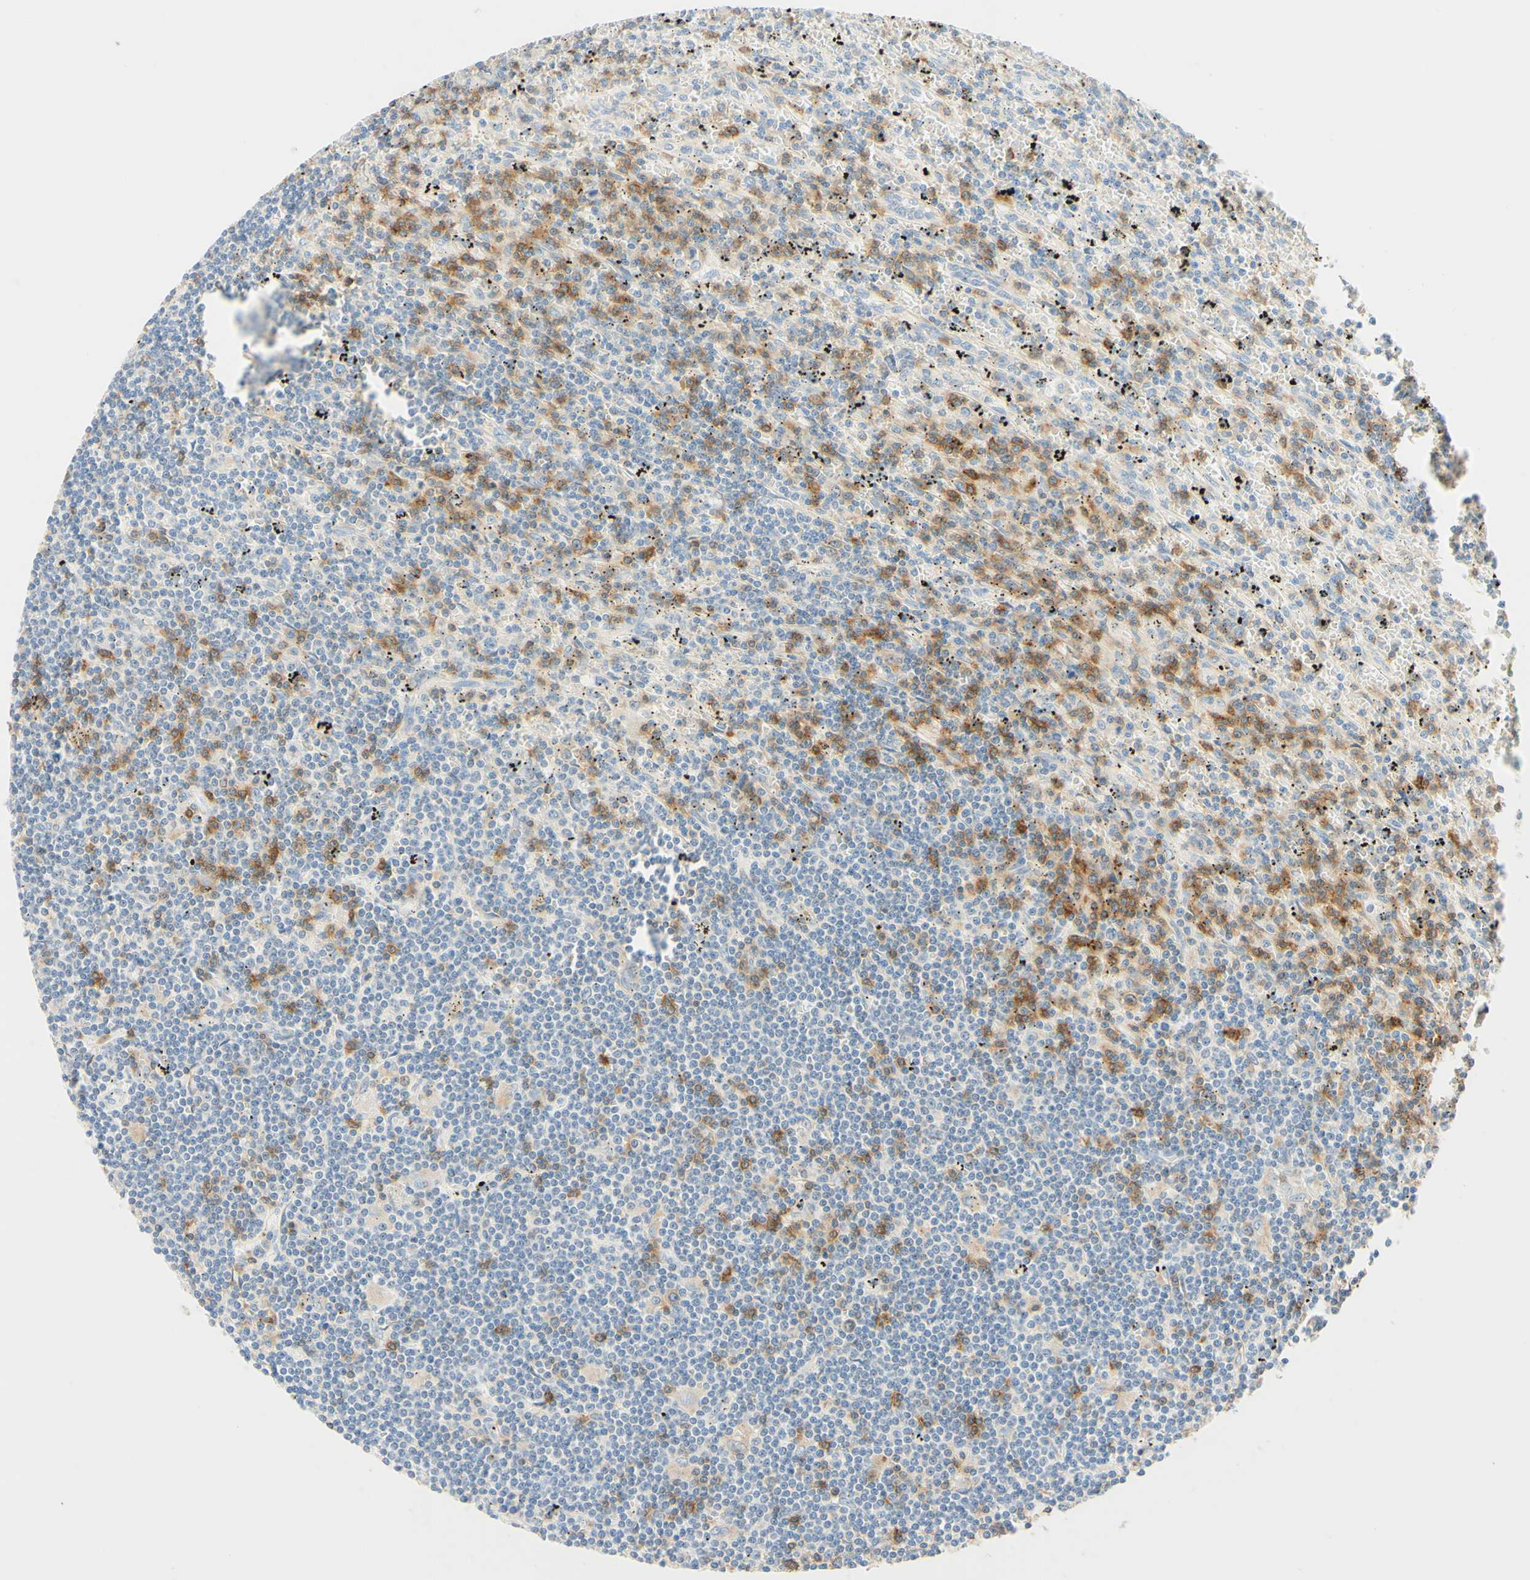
{"staining": {"intensity": "negative", "quantity": "none", "location": "none"}, "tissue": "lymphoma", "cell_type": "Tumor cells", "image_type": "cancer", "snomed": [{"axis": "morphology", "description": "Malignant lymphoma, non-Hodgkin's type, Low grade"}, {"axis": "topography", "description": "Spleen"}], "caption": "Immunohistochemistry (IHC) histopathology image of lymphoma stained for a protein (brown), which demonstrates no staining in tumor cells.", "gene": "LAT", "patient": {"sex": "male", "age": 76}}